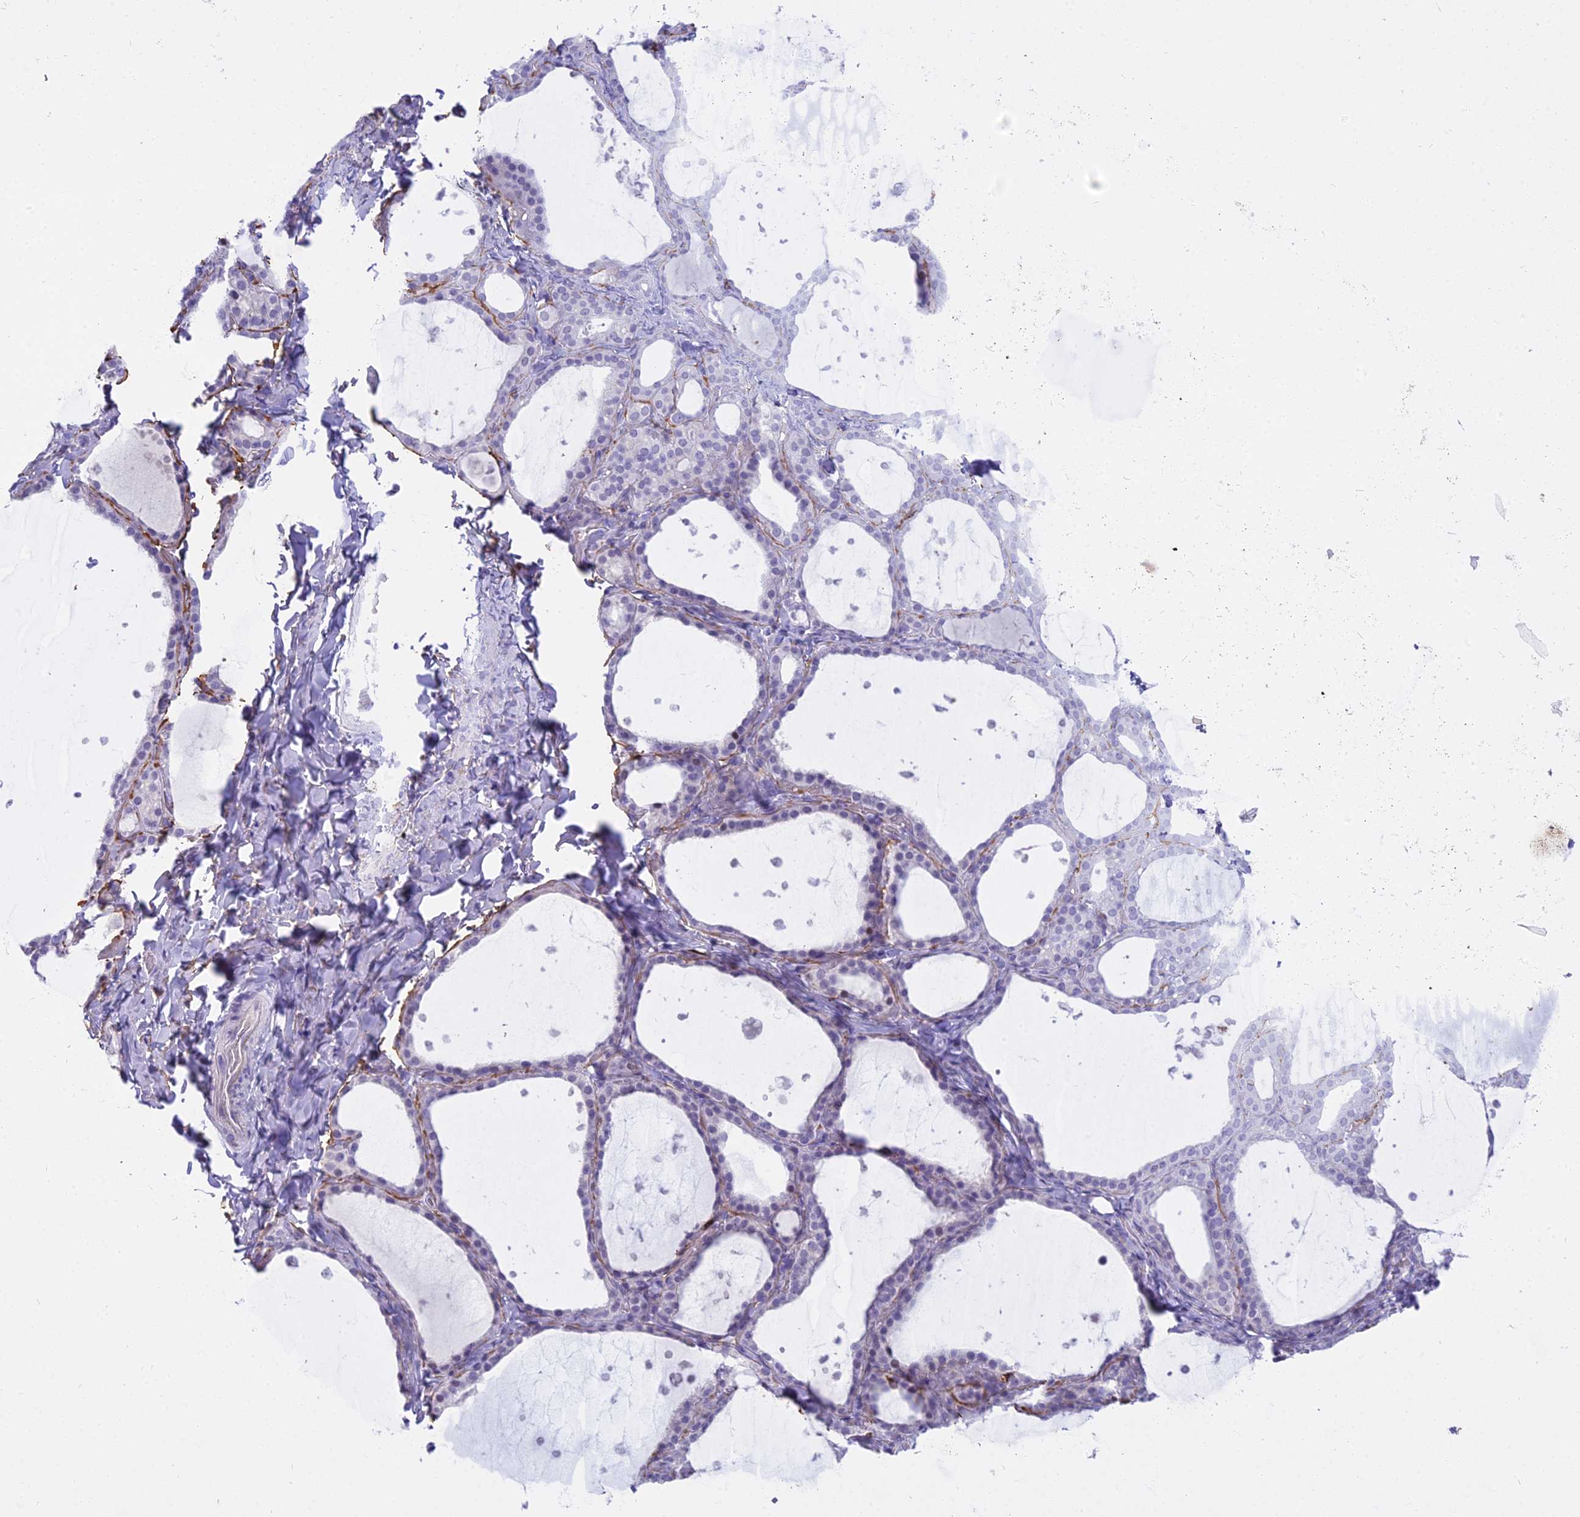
{"staining": {"intensity": "negative", "quantity": "none", "location": "none"}, "tissue": "thyroid gland", "cell_type": "Glandular cells", "image_type": "normal", "snomed": [{"axis": "morphology", "description": "Normal tissue, NOS"}, {"axis": "topography", "description": "Thyroid gland"}], "caption": "This photomicrograph is of unremarkable thyroid gland stained with immunohistochemistry (IHC) to label a protein in brown with the nuclei are counter-stained blue. There is no positivity in glandular cells. (Brightfield microscopy of DAB IHC at high magnification).", "gene": "OSTN", "patient": {"sex": "female", "age": 44}}